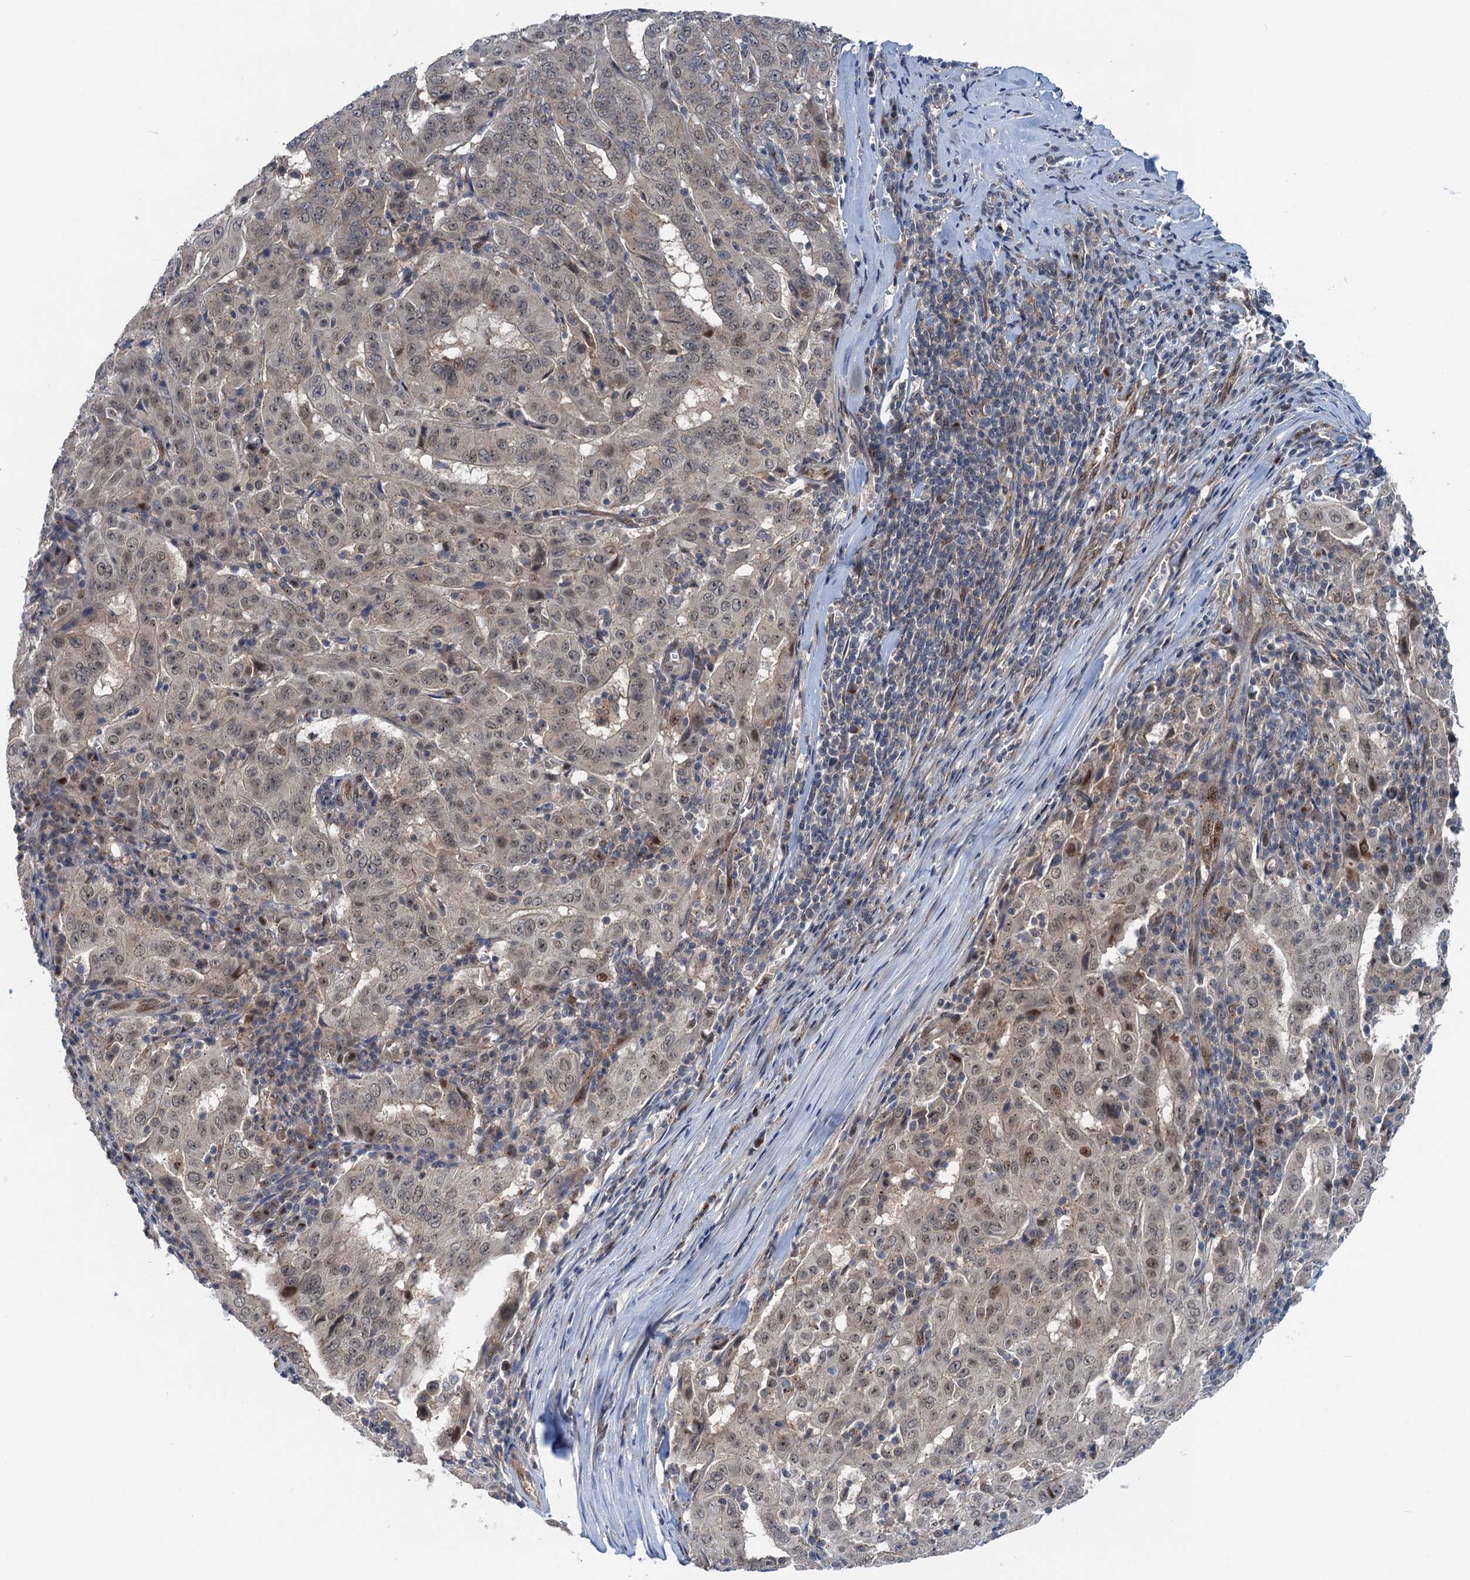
{"staining": {"intensity": "weak", "quantity": ">75%", "location": "cytoplasmic/membranous"}, "tissue": "pancreatic cancer", "cell_type": "Tumor cells", "image_type": "cancer", "snomed": [{"axis": "morphology", "description": "Adenocarcinoma, NOS"}, {"axis": "topography", "description": "Pancreas"}], "caption": "Immunohistochemical staining of human adenocarcinoma (pancreatic) reveals weak cytoplasmic/membranous protein positivity in approximately >75% of tumor cells.", "gene": "DYNC2I2", "patient": {"sex": "male", "age": 63}}